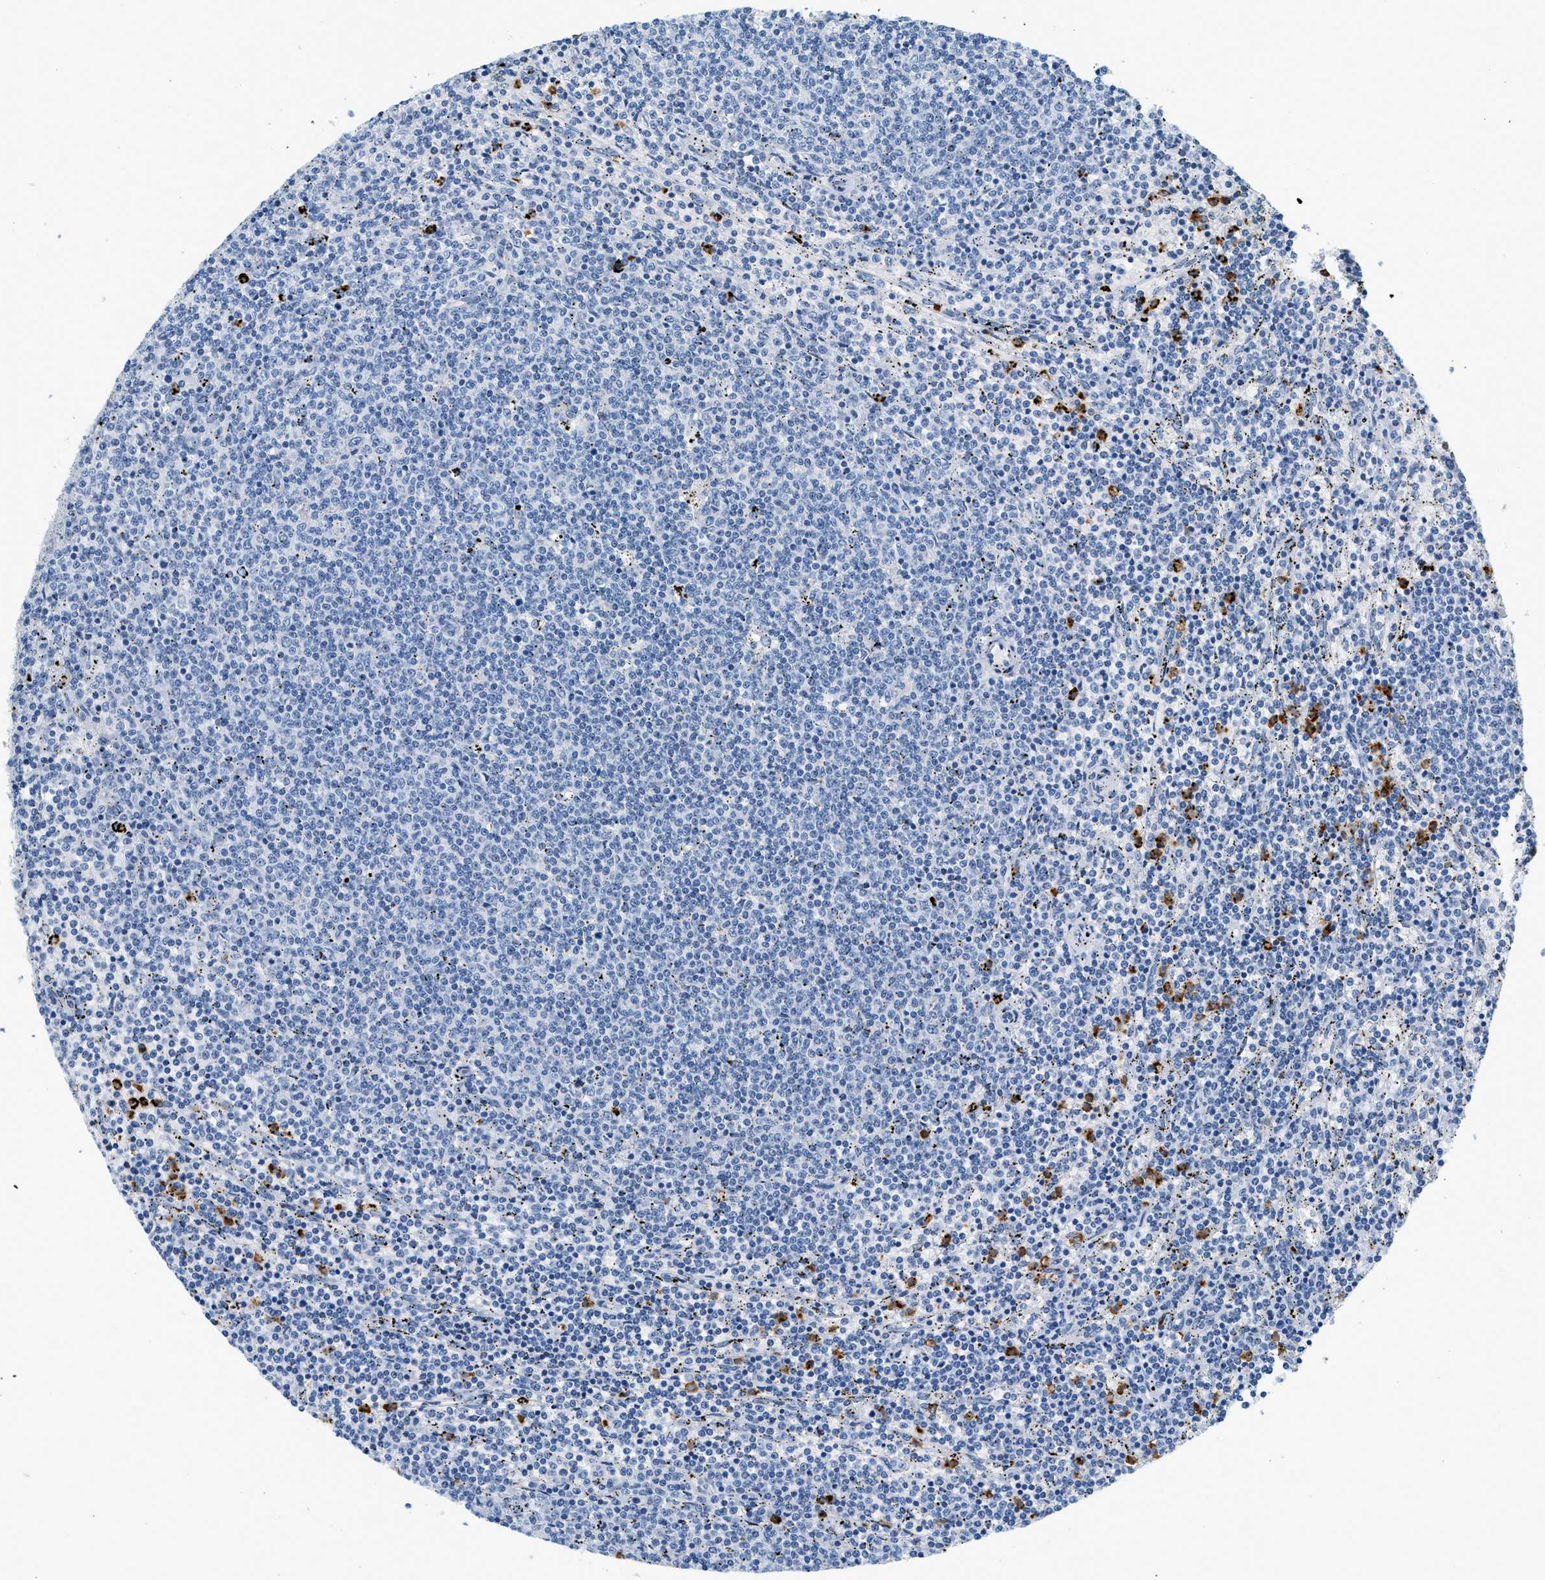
{"staining": {"intensity": "negative", "quantity": "none", "location": "none"}, "tissue": "lymphoma", "cell_type": "Tumor cells", "image_type": "cancer", "snomed": [{"axis": "morphology", "description": "Malignant lymphoma, non-Hodgkin's type, Low grade"}, {"axis": "topography", "description": "Spleen"}], "caption": "Protein analysis of malignant lymphoma, non-Hodgkin's type (low-grade) shows no significant positivity in tumor cells.", "gene": "LCN2", "patient": {"sex": "female", "age": 50}}